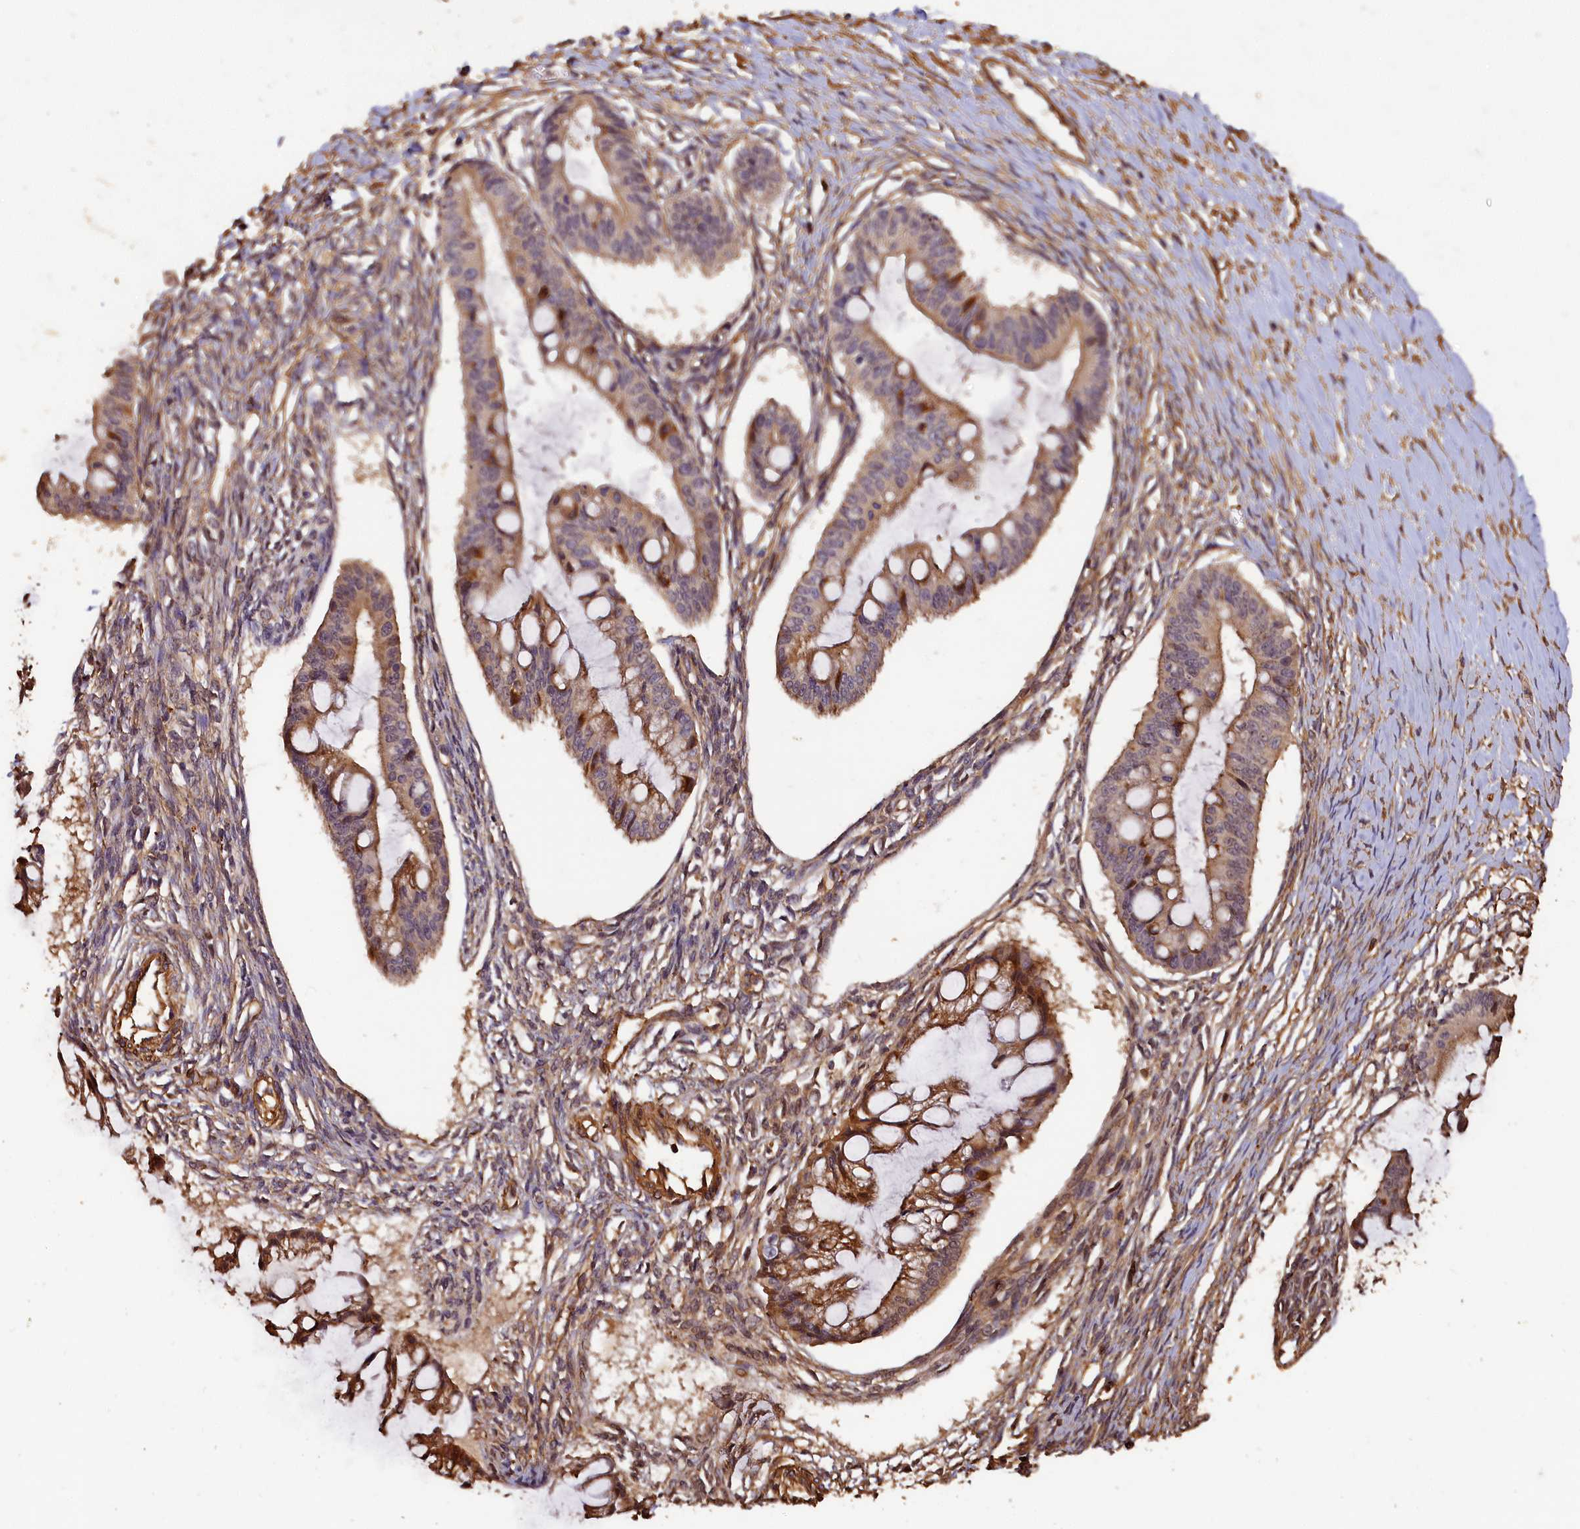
{"staining": {"intensity": "moderate", "quantity": "25%-75%", "location": "cytoplasmic/membranous"}, "tissue": "ovarian cancer", "cell_type": "Tumor cells", "image_type": "cancer", "snomed": [{"axis": "morphology", "description": "Cystadenocarcinoma, mucinous, NOS"}, {"axis": "topography", "description": "Ovary"}], "caption": "Tumor cells reveal medium levels of moderate cytoplasmic/membranous expression in approximately 25%-75% of cells in ovarian mucinous cystadenocarcinoma.", "gene": "MMP15", "patient": {"sex": "female", "age": 73}}